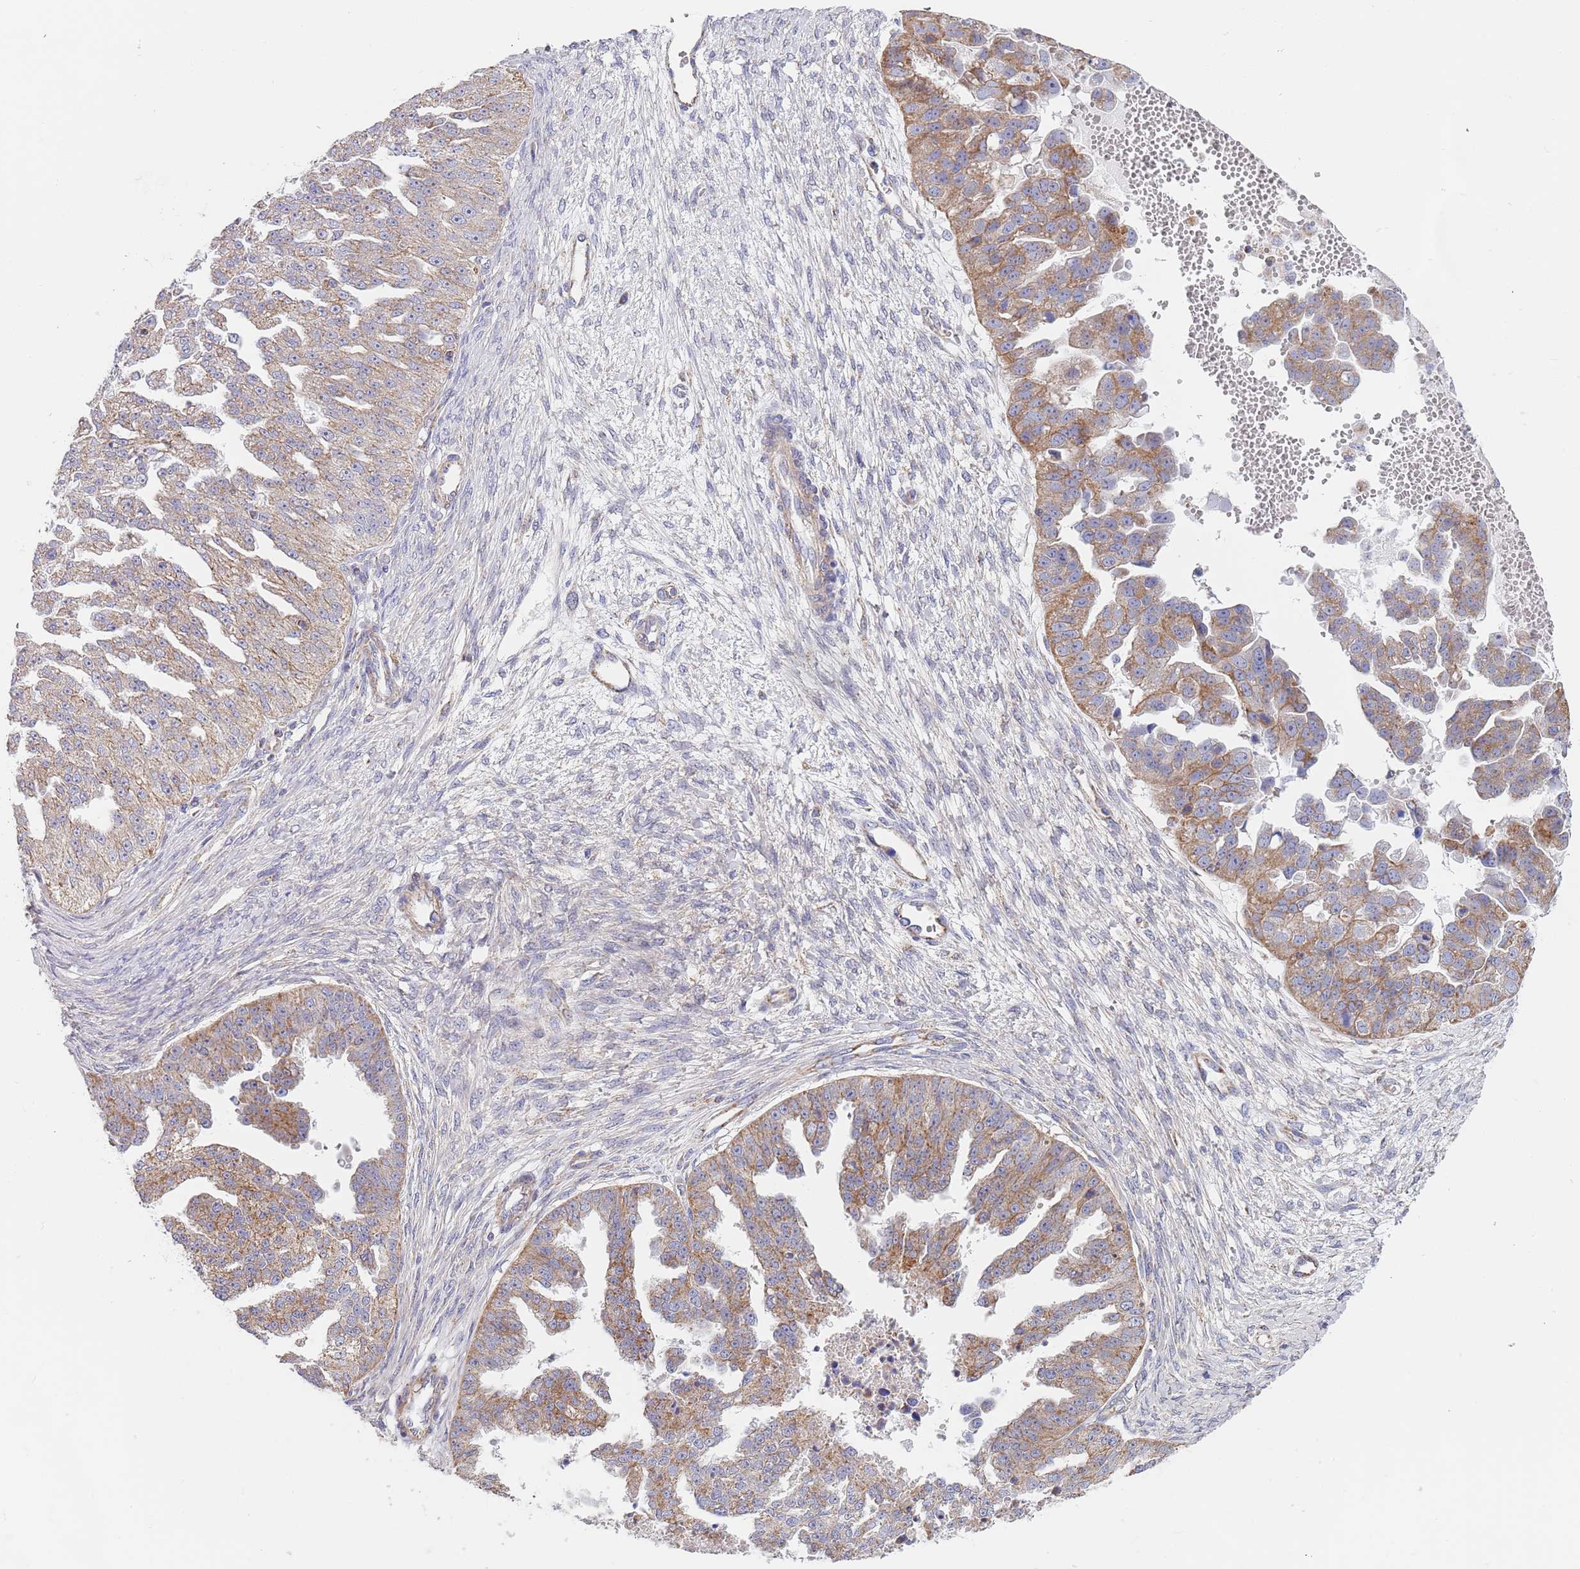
{"staining": {"intensity": "moderate", "quantity": ">75%", "location": "cytoplasmic/membranous"}, "tissue": "ovarian cancer", "cell_type": "Tumor cells", "image_type": "cancer", "snomed": [{"axis": "morphology", "description": "Cystadenocarcinoma, serous, NOS"}, {"axis": "topography", "description": "Ovary"}], "caption": "Protein staining shows moderate cytoplasmic/membranous positivity in about >75% of tumor cells in ovarian cancer (serous cystadenocarcinoma). Nuclei are stained in blue.", "gene": "PWWP3A", "patient": {"sex": "female", "age": 58}}